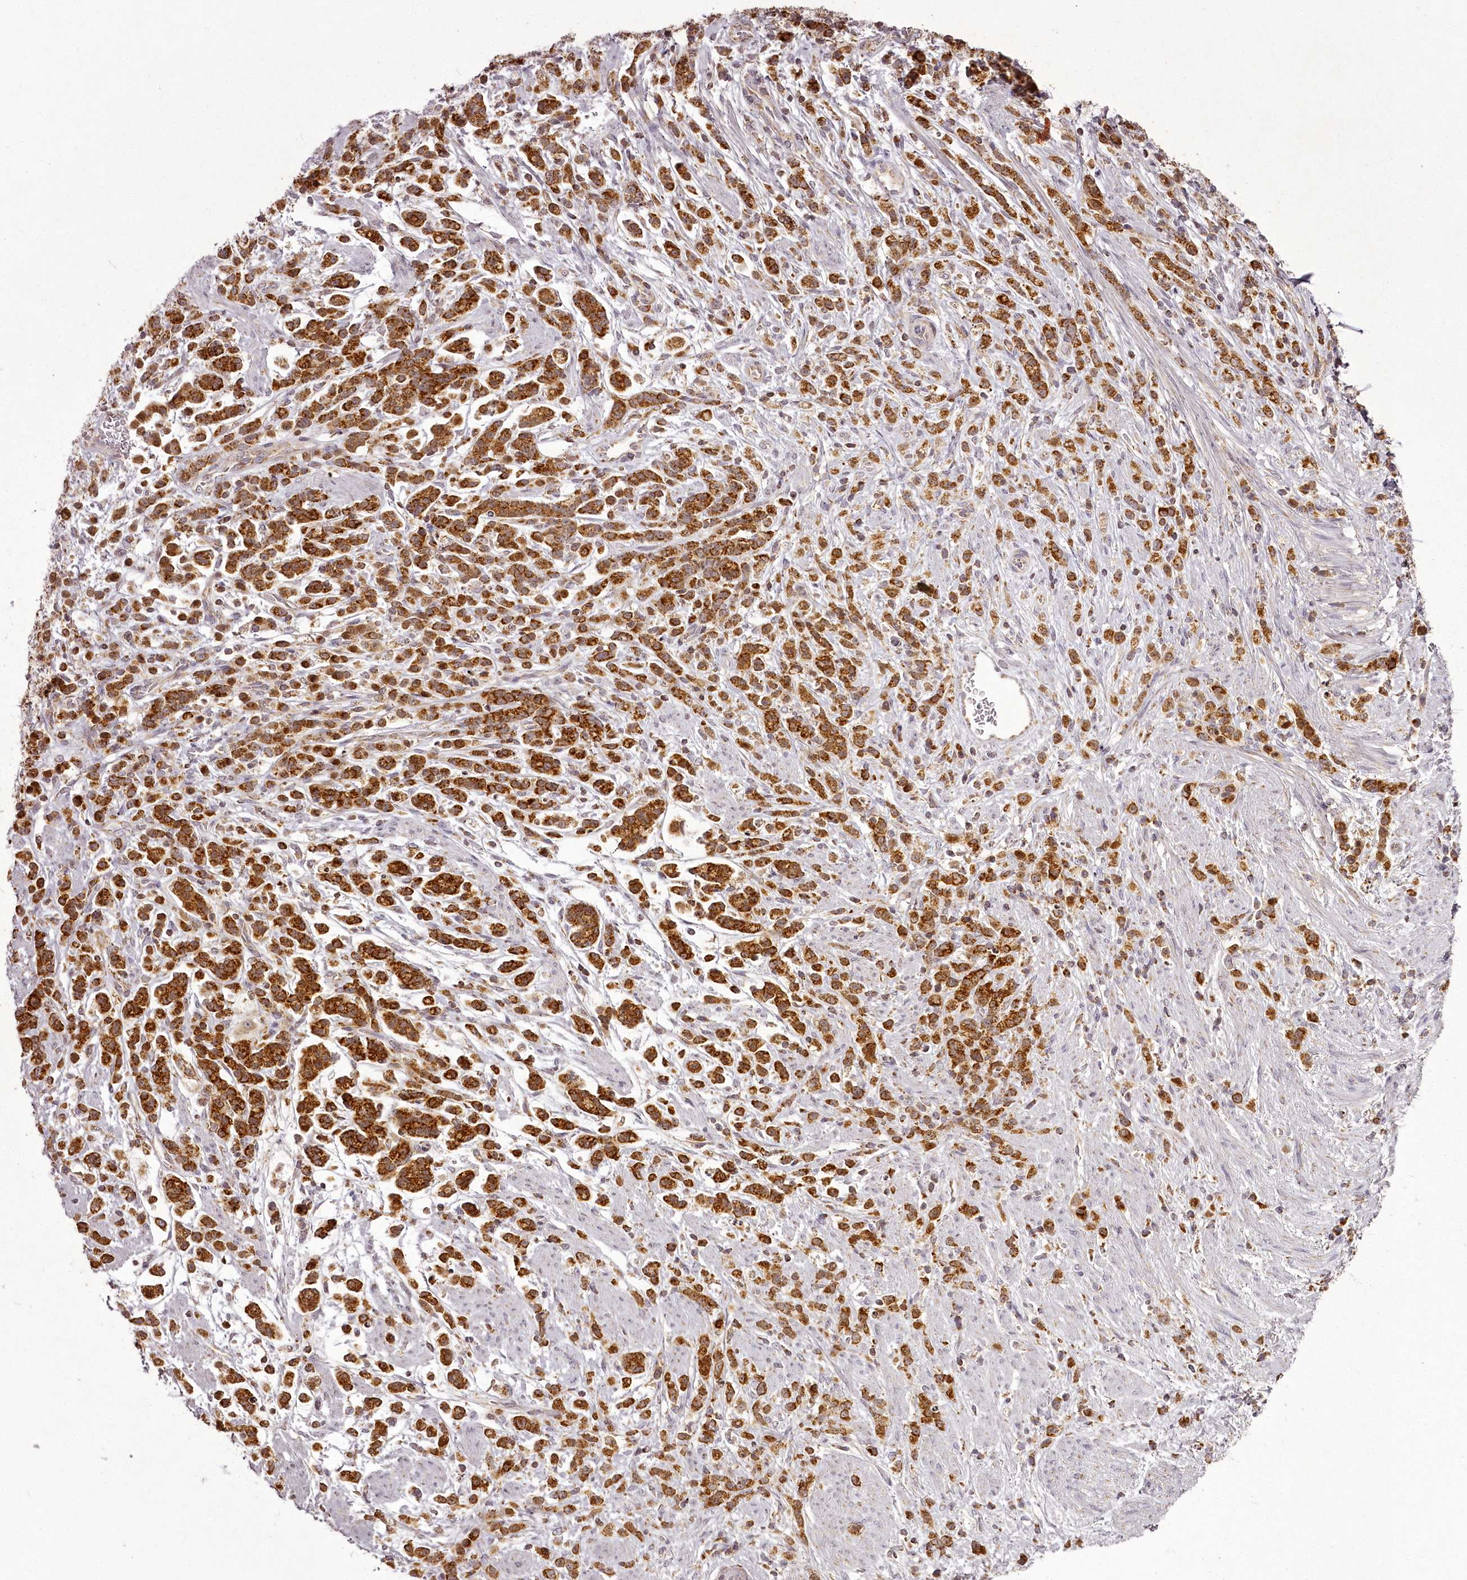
{"staining": {"intensity": "strong", "quantity": ">75%", "location": "cytoplasmic/membranous"}, "tissue": "stomach cancer", "cell_type": "Tumor cells", "image_type": "cancer", "snomed": [{"axis": "morphology", "description": "Adenocarcinoma, NOS"}, {"axis": "topography", "description": "Stomach"}], "caption": "Immunohistochemical staining of stomach adenocarcinoma demonstrates high levels of strong cytoplasmic/membranous positivity in approximately >75% of tumor cells.", "gene": "CHCHD2", "patient": {"sex": "female", "age": 60}}